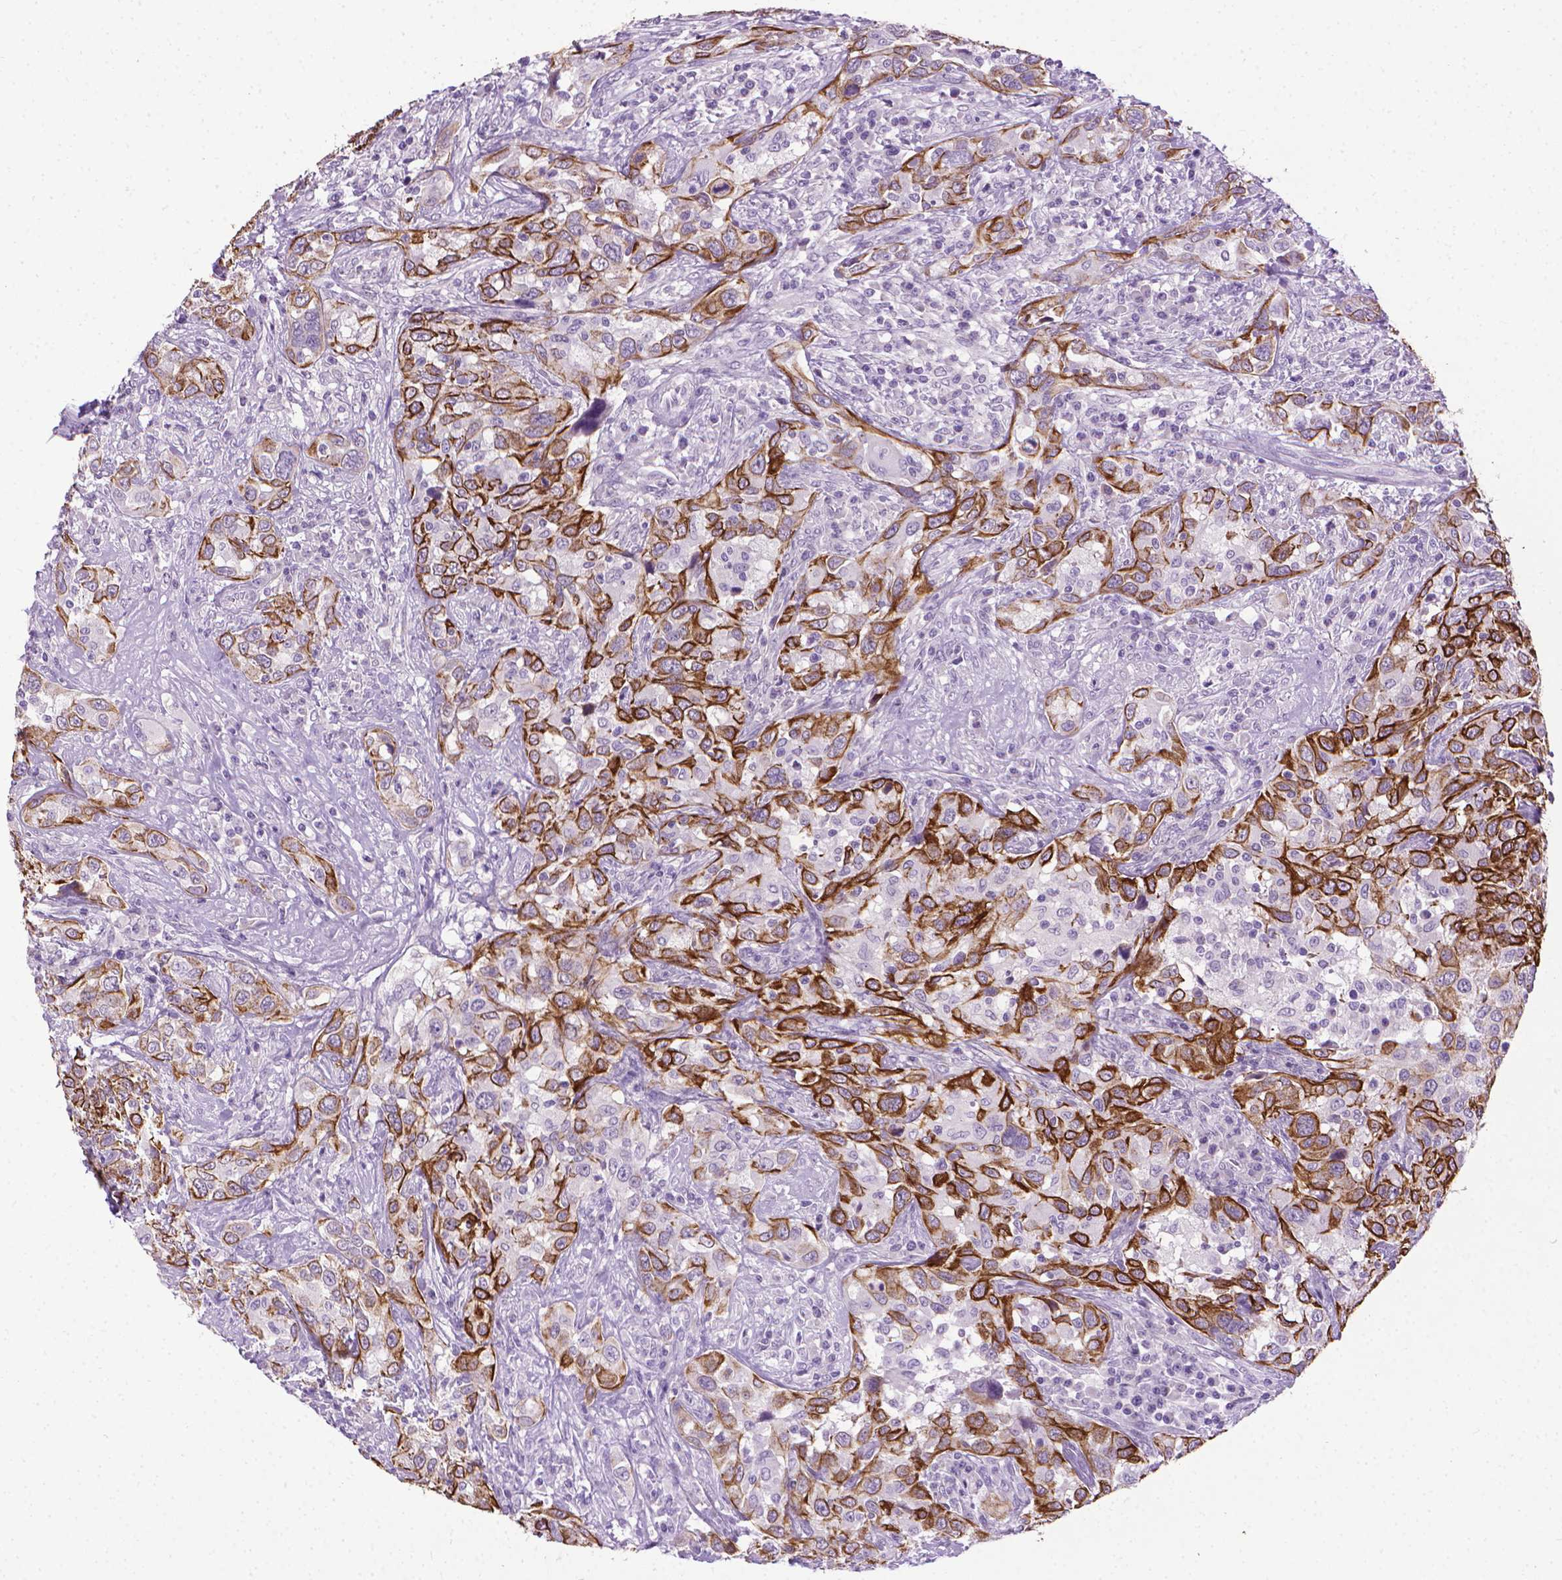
{"staining": {"intensity": "strong", "quantity": "25%-75%", "location": "cytoplasmic/membranous"}, "tissue": "urothelial cancer", "cell_type": "Tumor cells", "image_type": "cancer", "snomed": [{"axis": "morphology", "description": "Urothelial carcinoma, NOS"}, {"axis": "morphology", "description": "Urothelial carcinoma, High grade"}, {"axis": "topography", "description": "Urinary bladder"}], "caption": "This is an image of immunohistochemistry (IHC) staining of urothelial cancer, which shows strong staining in the cytoplasmic/membranous of tumor cells.", "gene": "KRT5", "patient": {"sex": "female", "age": 64}}